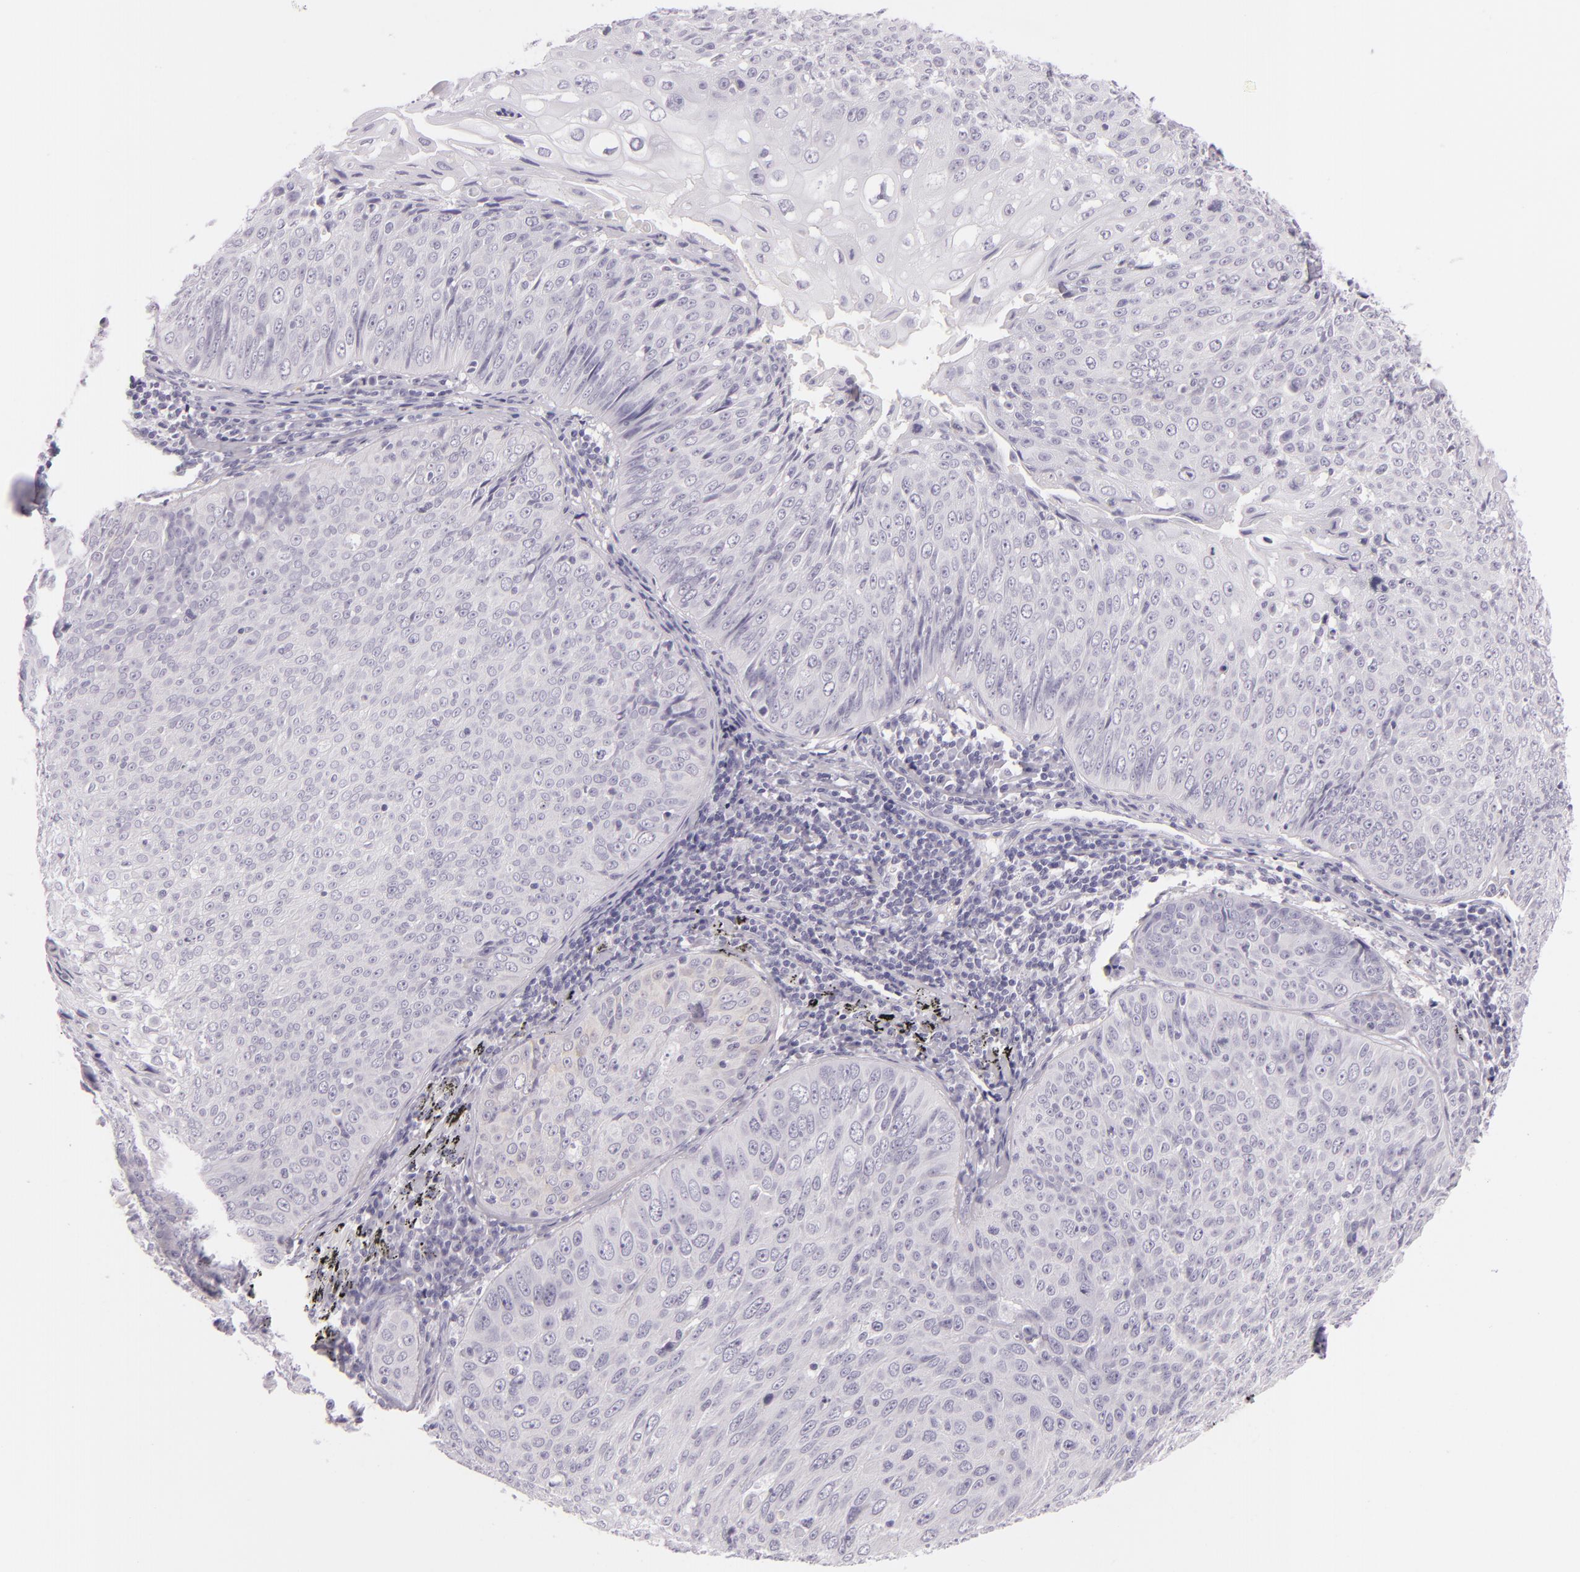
{"staining": {"intensity": "negative", "quantity": "none", "location": "none"}, "tissue": "lung cancer", "cell_type": "Tumor cells", "image_type": "cancer", "snomed": [{"axis": "morphology", "description": "Adenocarcinoma, NOS"}, {"axis": "topography", "description": "Lung"}], "caption": "A micrograph of lung adenocarcinoma stained for a protein exhibits no brown staining in tumor cells.", "gene": "CBS", "patient": {"sex": "male", "age": 60}}